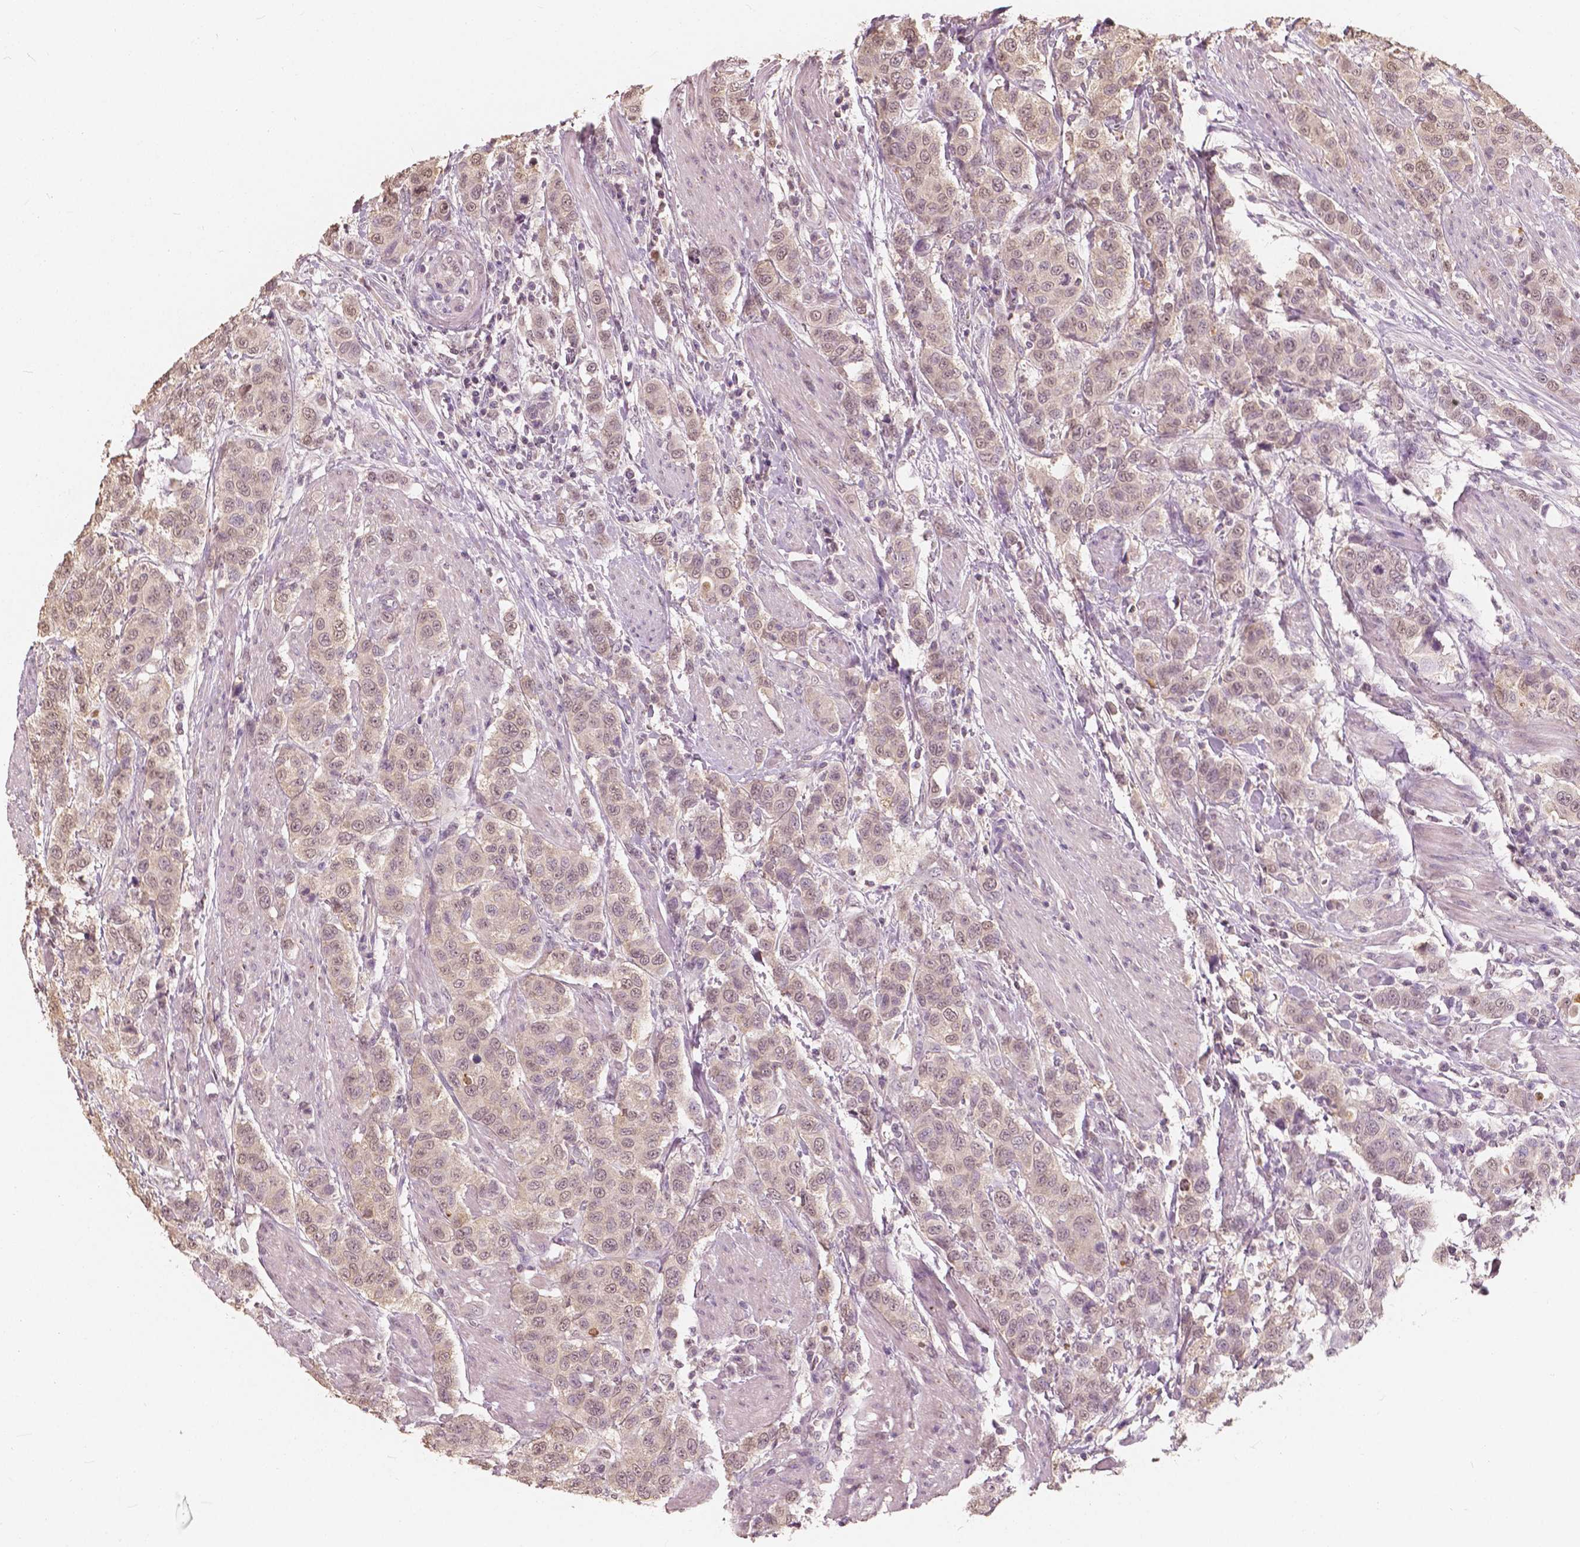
{"staining": {"intensity": "weak", "quantity": ">75%", "location": "cytoplasmic/membranous,nuclear"}, "tissue": "urothelial cancer", "cell_type": "Tumor cells", "image_type": "cancer", "snomed": [{"axis": "morphology", "description": "Urothelial carcinoma, High grade"}, {"axis": "topography", "description": "Urinary bladder"}], "caption": "The immunohistochemical stain shows weak cytoplasmic/membranous and nuclear staining in tumor cells of high-grade urothelial carcinoma tissue. Nuclei are stained in blue.", "gene": "SAT2", "patient": {"sex": "female", "age": 58}}